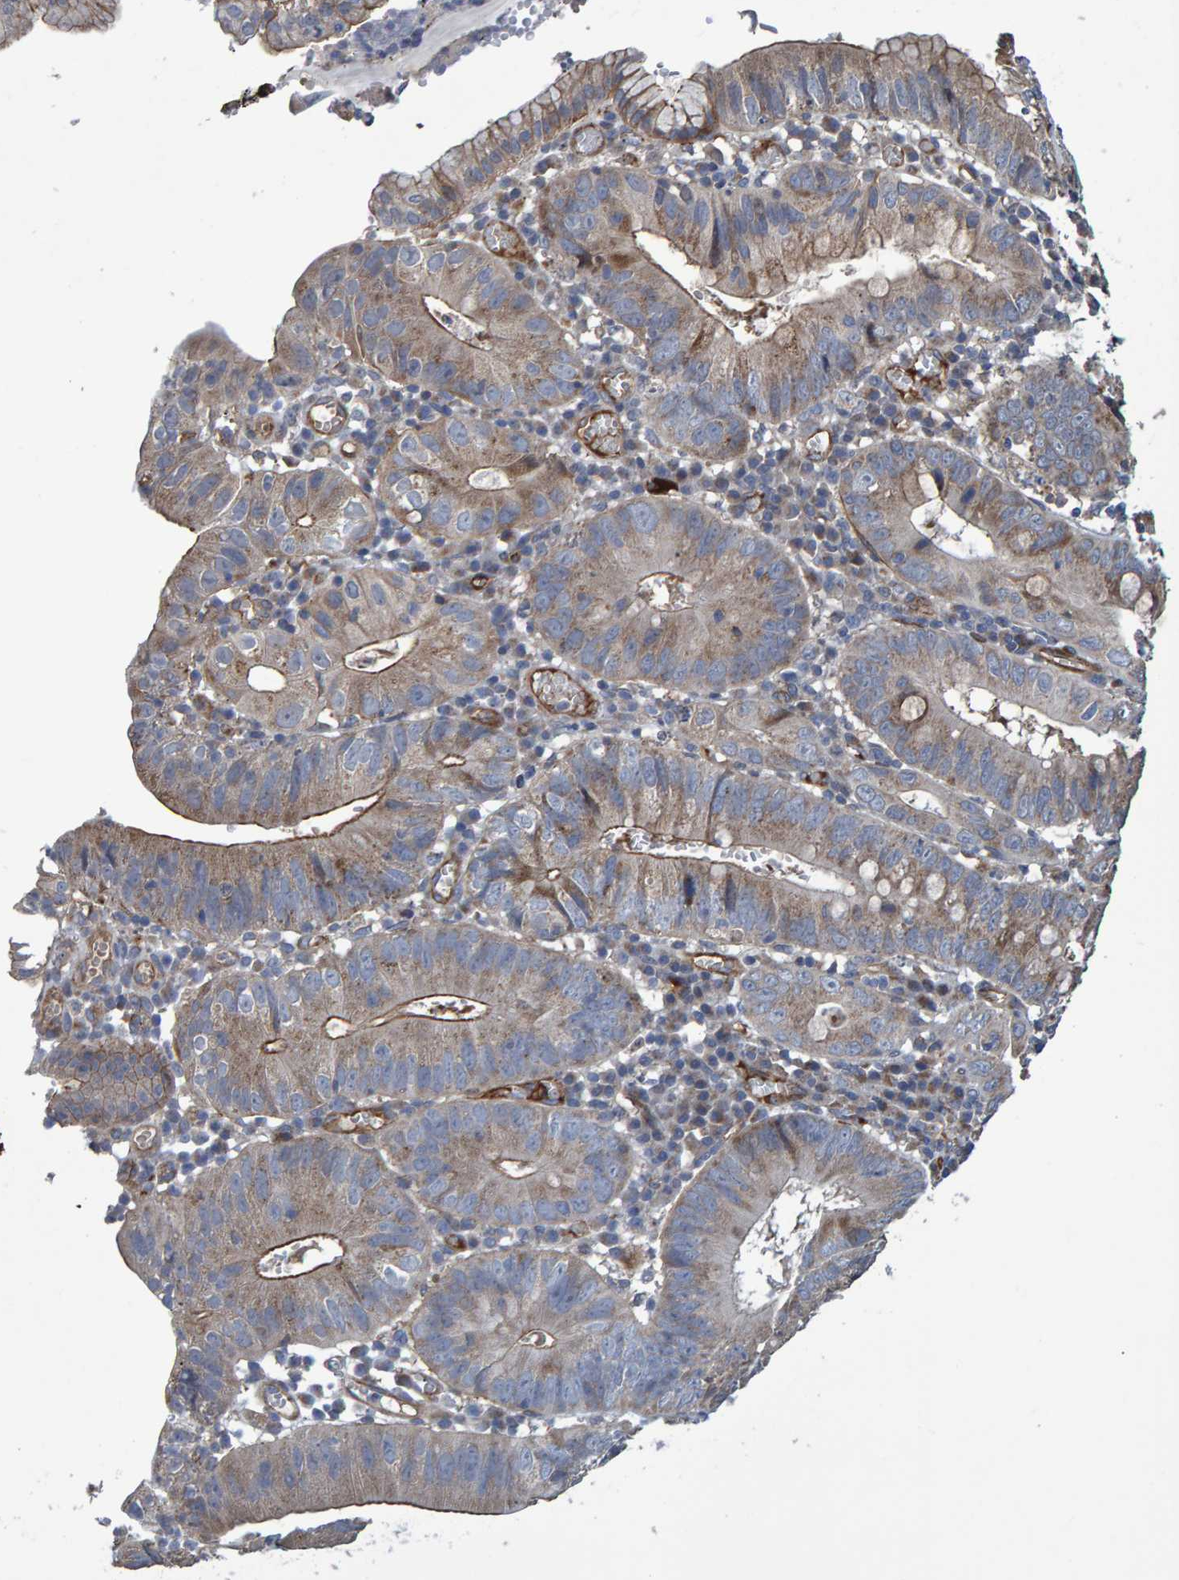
{"staining": {"intensity": "weak", "quantity": "25%-75%", "location": "cytoplasmic/membranous"}, "tissue": "stomach cancer", "cell_type": "Tumor cells", "image_type": "cancer", "snomed": [{"axis": "morphology", "description": "Adenocarcinoma, NOS"}, {"axis": "topography", "description": "Stomach"}], "caption": "Stomach cancer stained with a protein marker displays weak staining in tumor cells.", "gene": "SLIT2", "patient": {"sex": "male", "age": 59}}